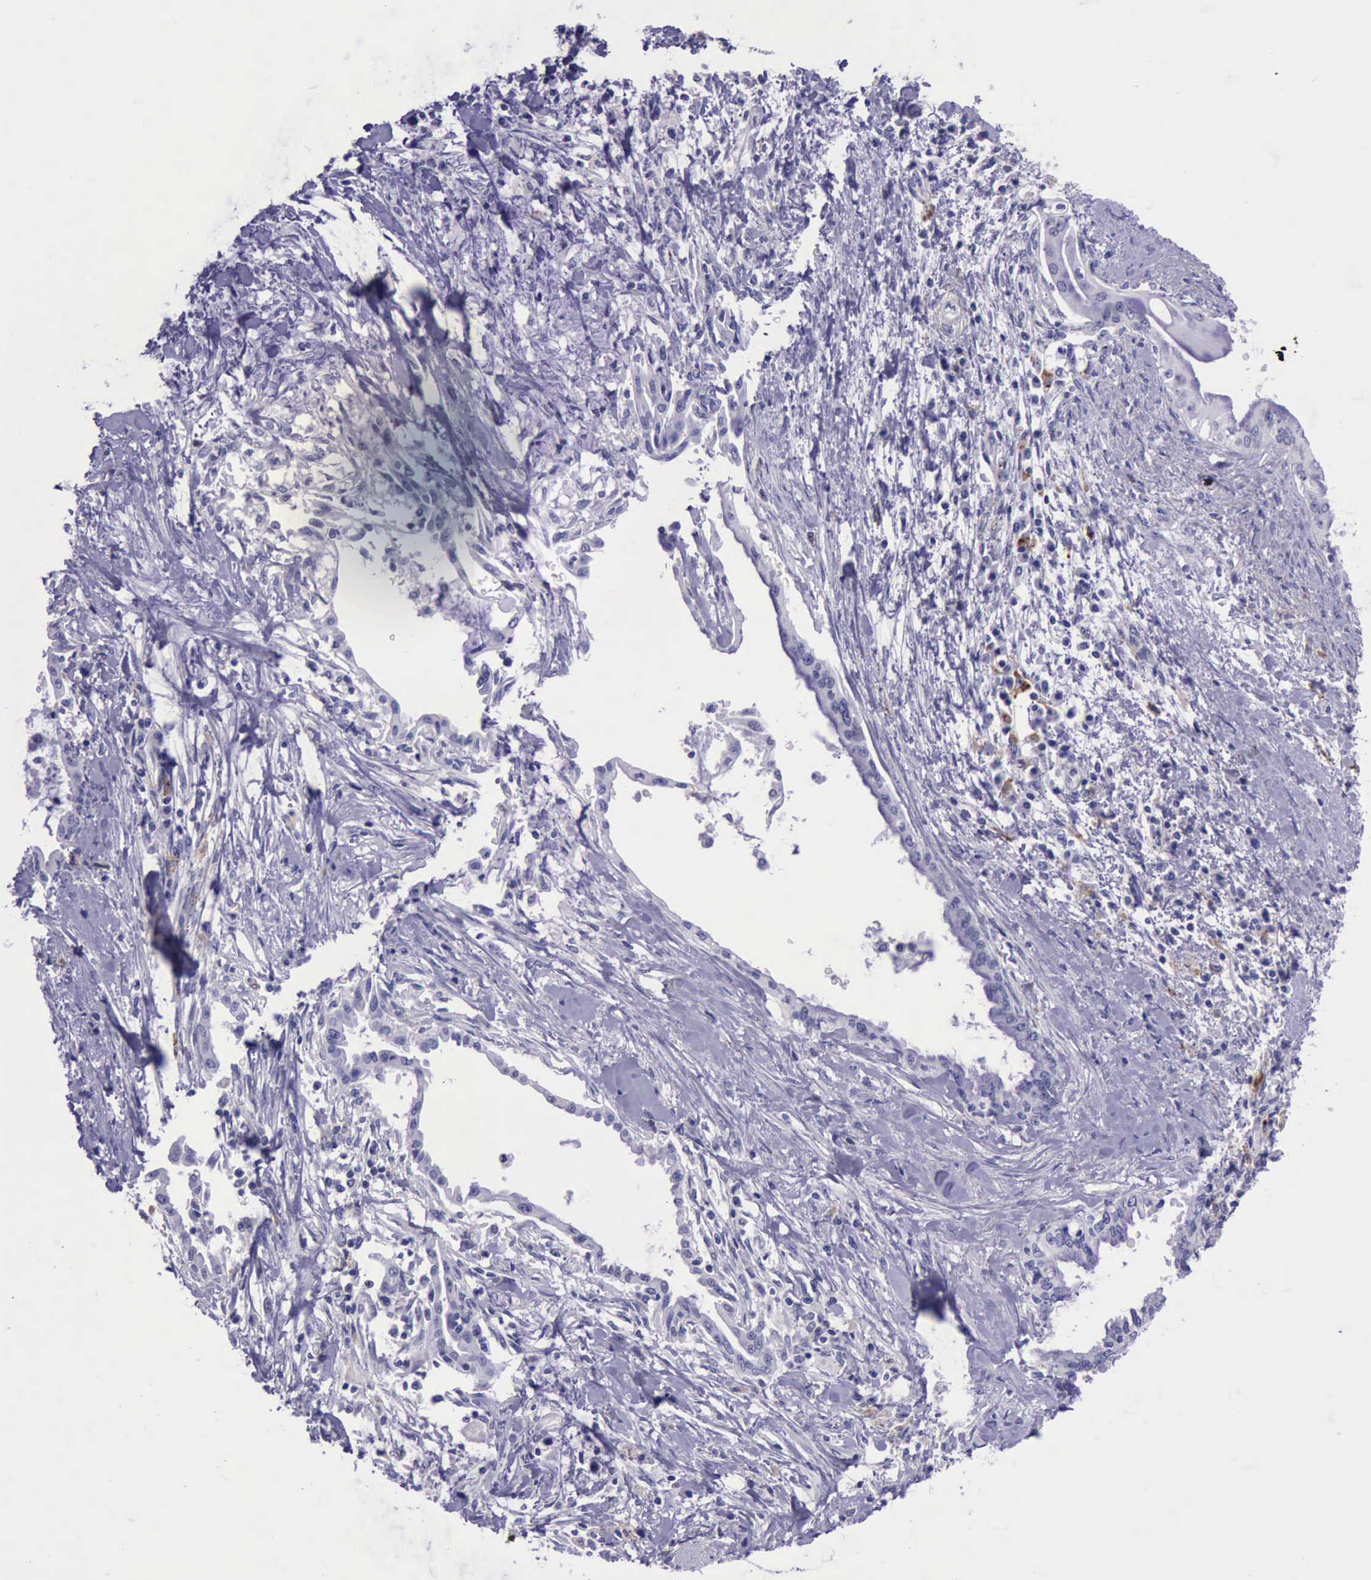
{"staining": {"intensity": "weak", "quantity": "25%-75%", "location": "cytoplasmic/membranous"}, "tissue": "pancreatic cancer", "cell_type": "Tumor cells", "image_type": "cancer", "snomed": [{"axis": "morphology", "description": "Adenocarcinoma, NOS"}, {"axis": "topography", "description": "Pancreas"}], "caption": "Pancreatic adenocarcinoma stained with a protein marker displays weak staining in tumor cells.", "gene": "GLA", "patient": {"sex": "female", "age": 64}}